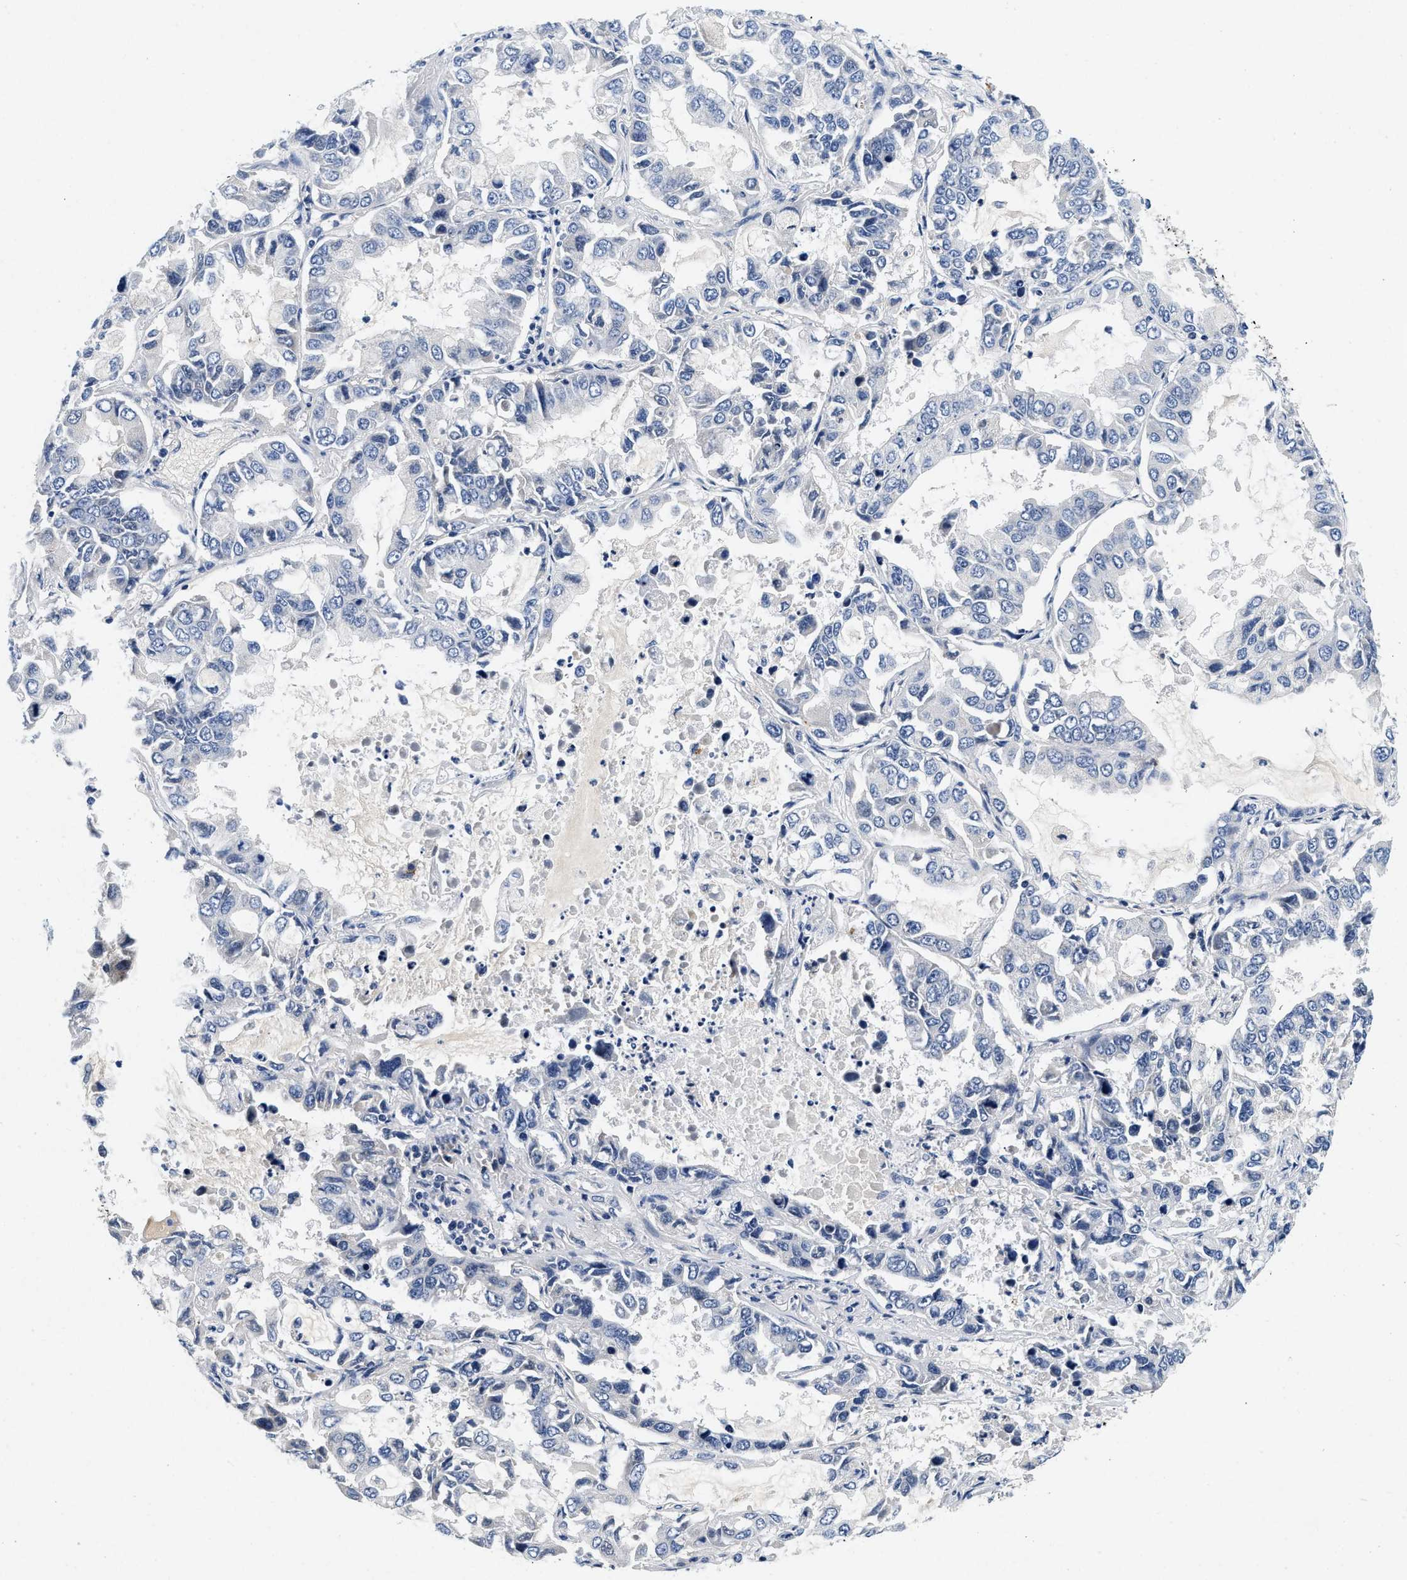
{"staining": {"intensity": "negative", "quantity": "none", "location": "none"}, "tissue": "lung cancer", "cell_type": "Tumor cells", "image_type": "cancer", "snomed": [{"axis": "morphology", "description": "Adenocarcinoma, NOS"}, {"axis": "topography", "description": "Lung"}], "caption": "A histopathology image of adenocarcinoma (lung) stained for a protein displays no brown staining in tumor cells.", "gene": "PDP1", "patient": {"sex": "male", "age": 64}}